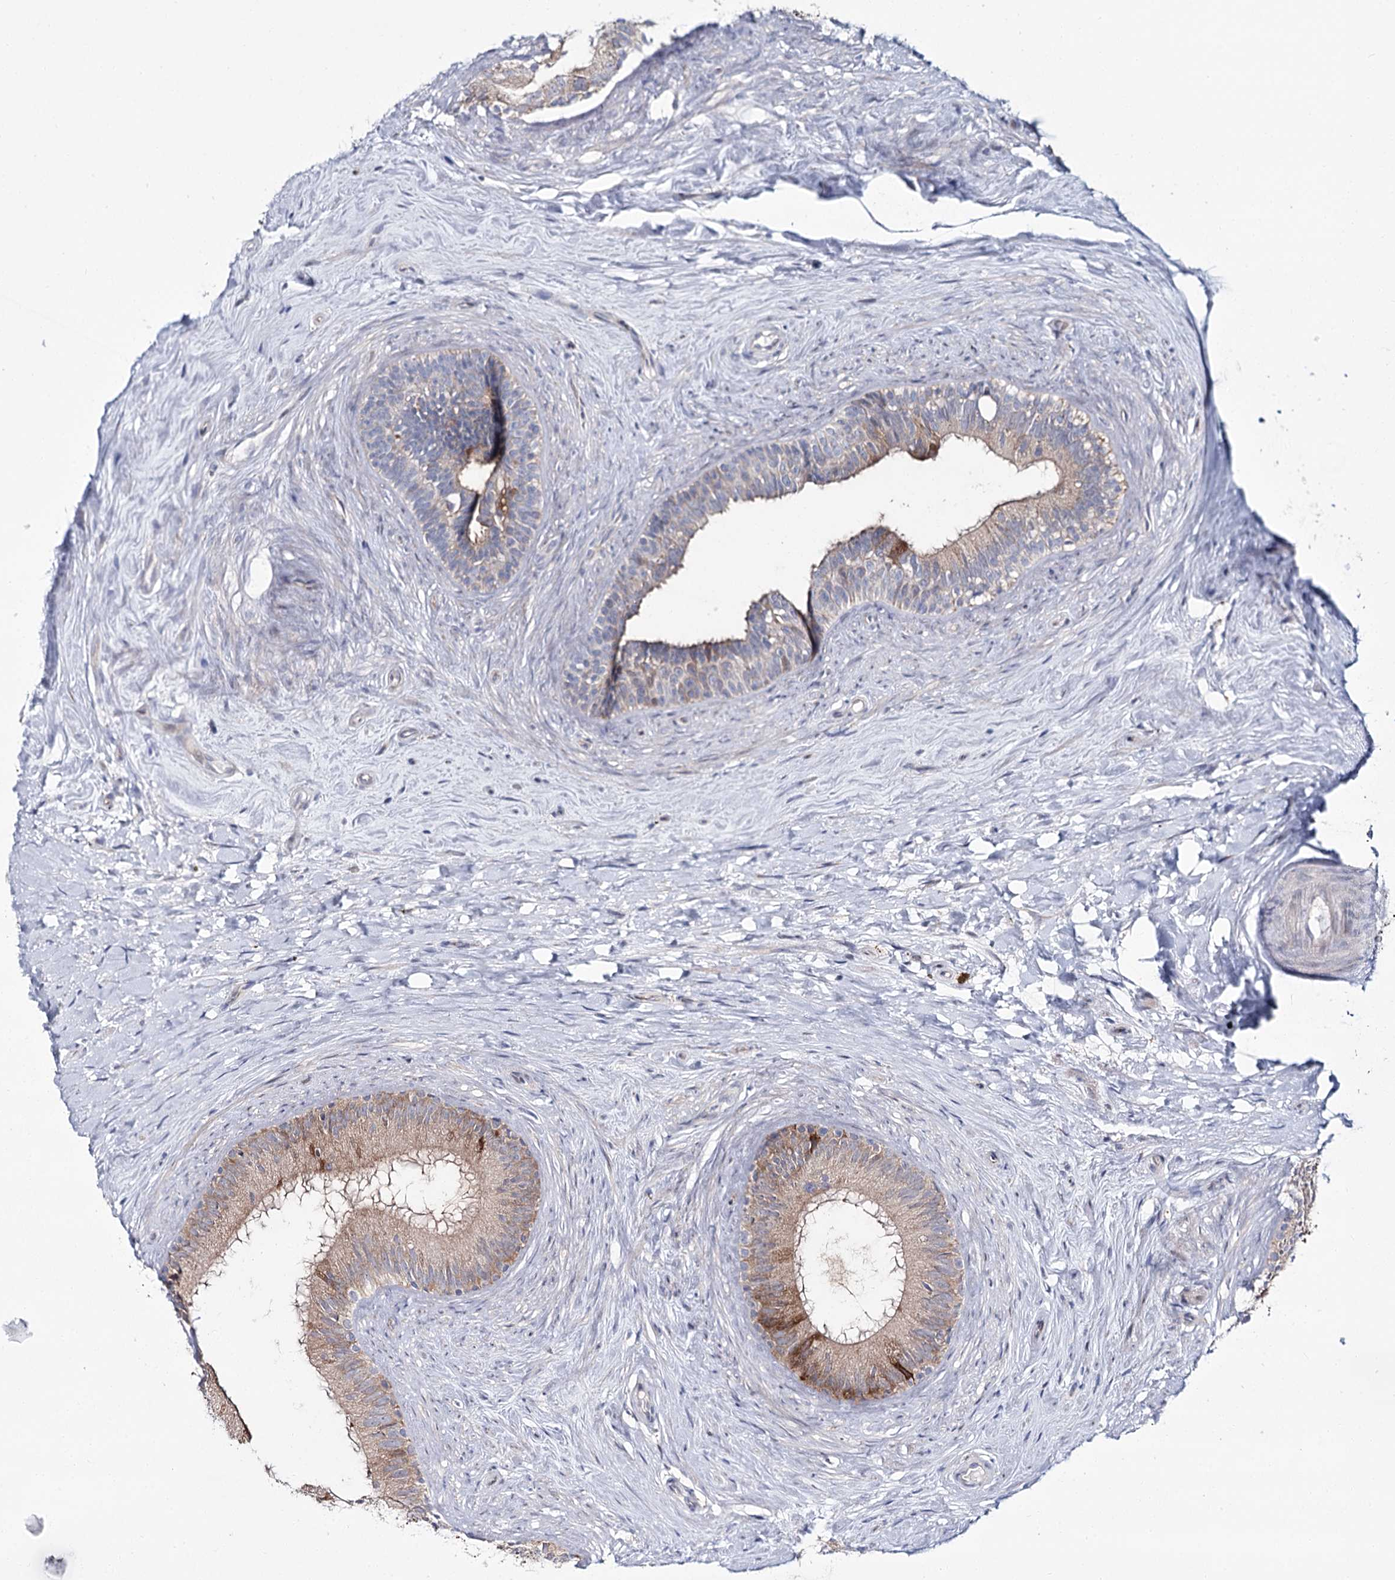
{"staining": {"intensity": "weak", "quantity": "25%-75%", "location": "cytoplasmic/membranous"}, "tissue": "epididymis", "cell_type": "Glandular cells", "image_type": "normal", "snomed": [{"axis": "morphology", "description": "Normal tissue, NOS"}, {"axis": "topography", "description": "Epididymis"}], "caption": "Immunohistochemical staining of normal human epididymis demonstrates 25%-75% levels of weak cytoplasmic/membranous protein staining in about 25%-75% of glandular cells.", "gene": "CPLANE1", "patient": {"sex": "male", "age": 84}}